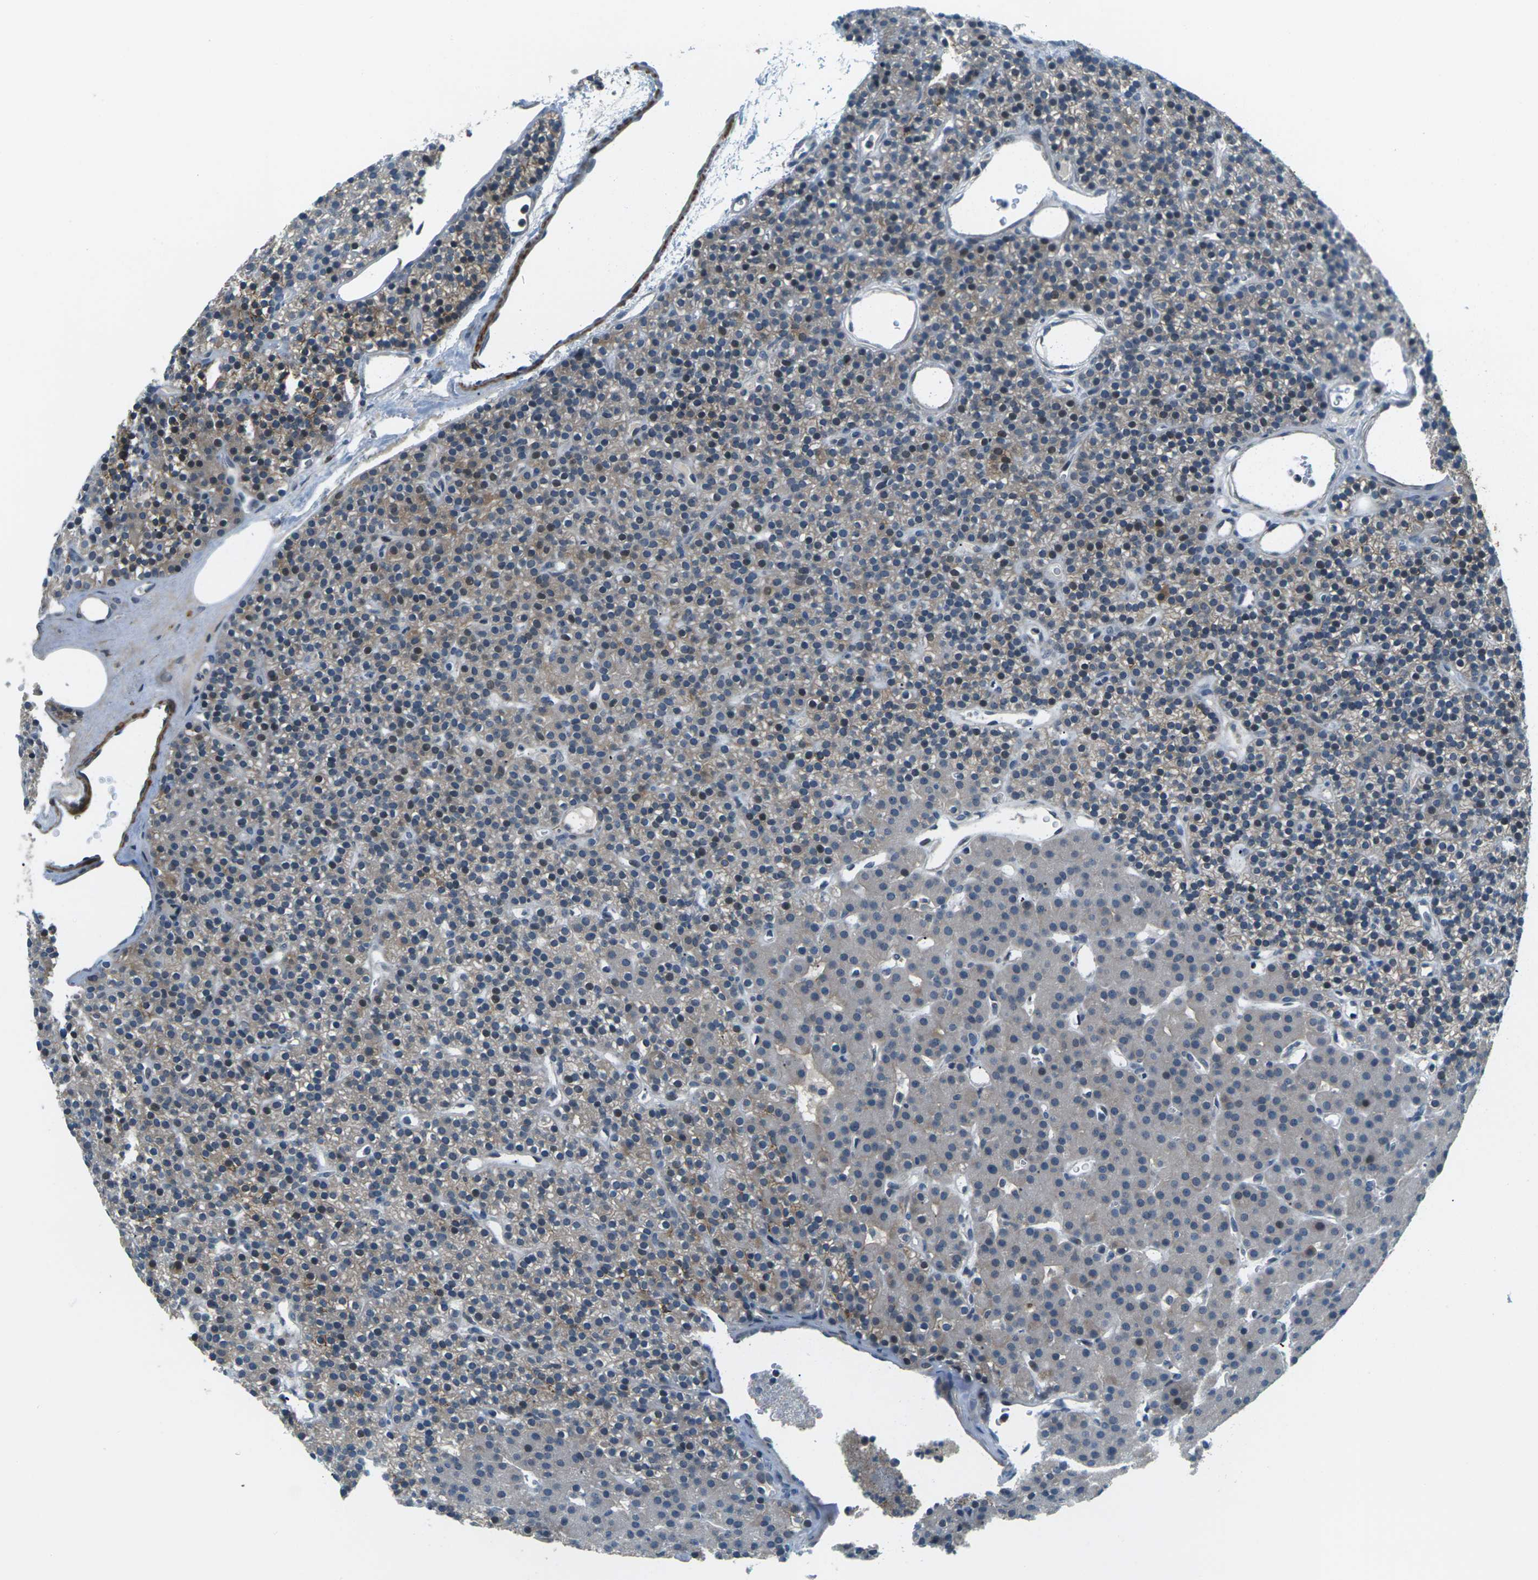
{"staining": {"intensity": "moderate", "quantity": "25%-75%", "location": "cytoplasmic/membranous"}, "tissue": "parathyroid gland", "cell_type": "Glandular cells", "image_type": "normal", "snomed": [{"axis": "morphology", "description": "Normal tissue, NOS"}, {"axis": "morphology", "description": "Hyperplasia, NOS"}, {"axis": "topography", "description": "Parathyroid gland"}], "caption": "Protein expression analysis of unremarkable parathyroid gland displays moderate cytoplasmic/membranous staining in about 25%-75% of glandular cells. (DAB = brown stain, brightfield microscopy at high magnification).", "gene": "SLC13A3", "patient": {"sex": "male", "age": 44}}